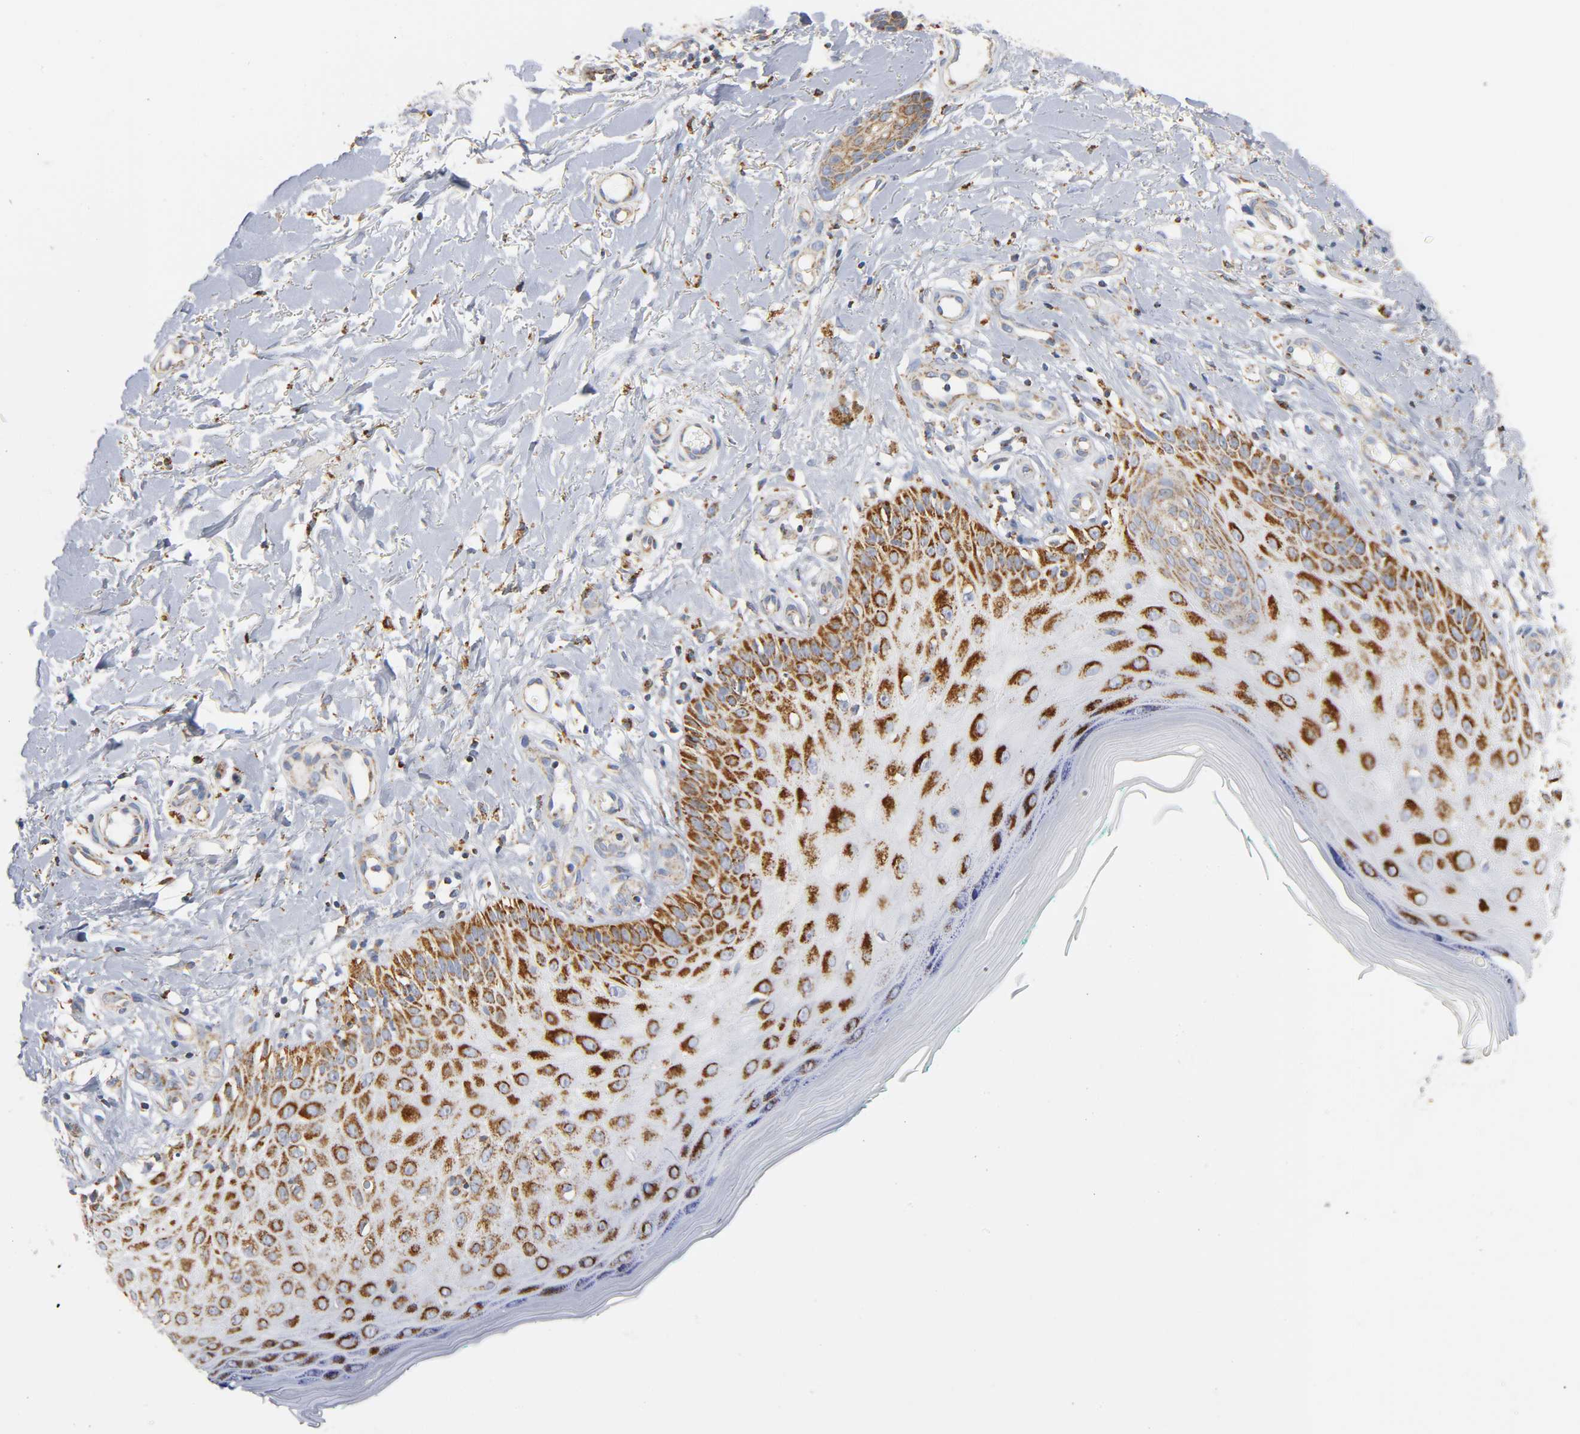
{"staining": {"intensity": "strong", "quantity": ">75%", "location": "cytoplasmic/membranous"}, "tissue": "skin cancer", "cell_type": "Tumor cells", "image_type": "cancer", "snomed": [{"axis": "morphology", "description": "Squamous cell carcinoma, NOS"}, {"axis": "topography", "description": "Skin"}], "caption": "Human squamous cell carcinoma (skin) stained for a protein (brown) exhibits strong cytoplasmic/membranous positive positivity in about >75% of tumor cells.", "gene": "BAK1", "patient": {"sex": "female", "age": 42}}